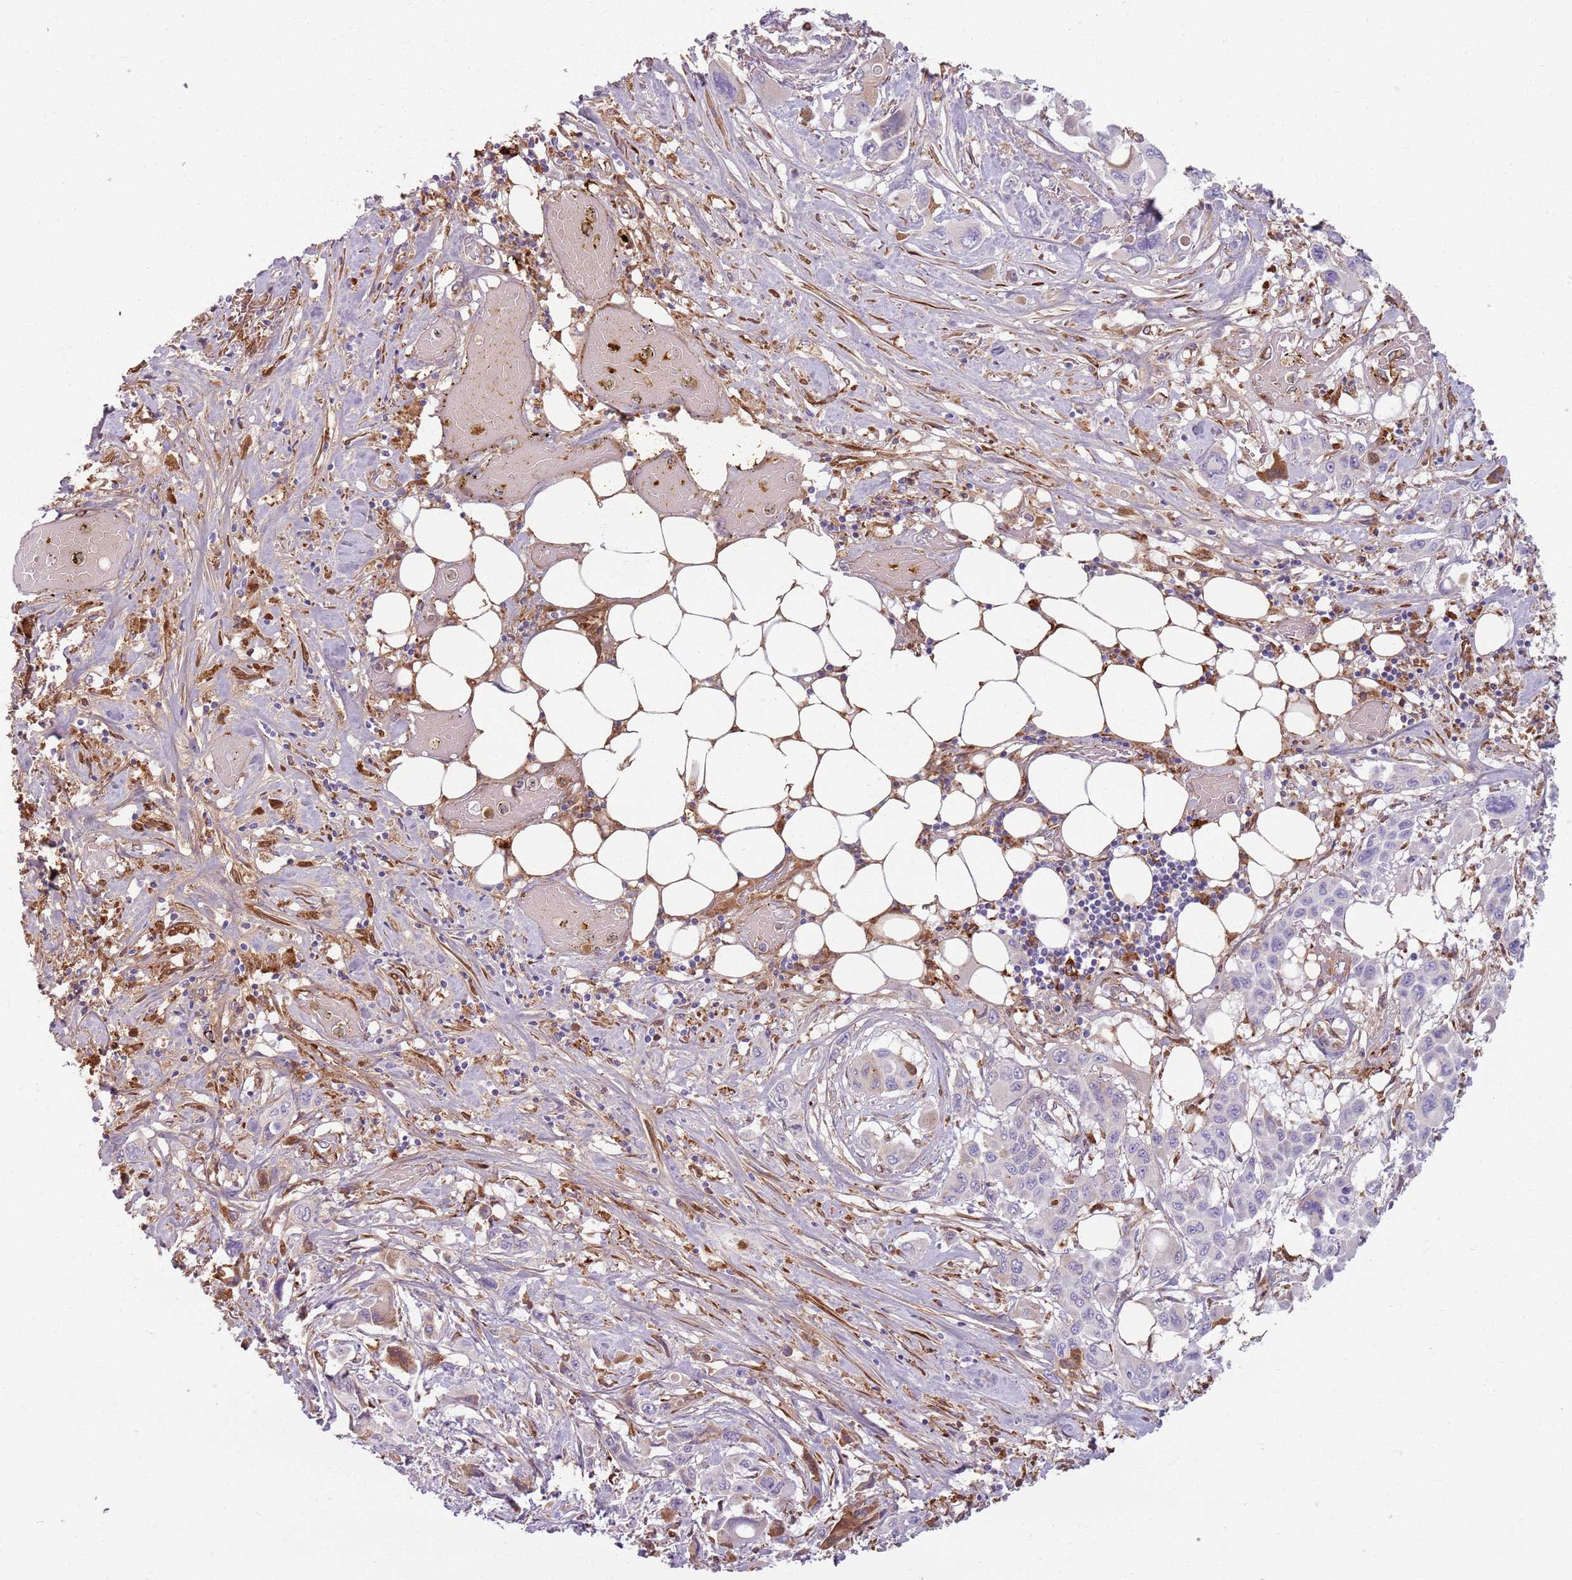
{"staining": {"intensity": "weak", "quantity": "<25%", "location": "cytoplasmic/membranous"}, "tissue": "pancreatic cancer", "cell_type": "Tumor cells", "image_type": "cancer", "snomed": [{"axis": "morphology", "description": "Adenocarcinoma, NOS"}, {"axis": "topography", "description": "Pancreas"}], "caption": "A photomicrograph of pancreatic cancer stained for a protein reveals no brown staining in tumor cells.", "gene": "COLGALT1", "patient": {"sex": "male", "age": 92}}